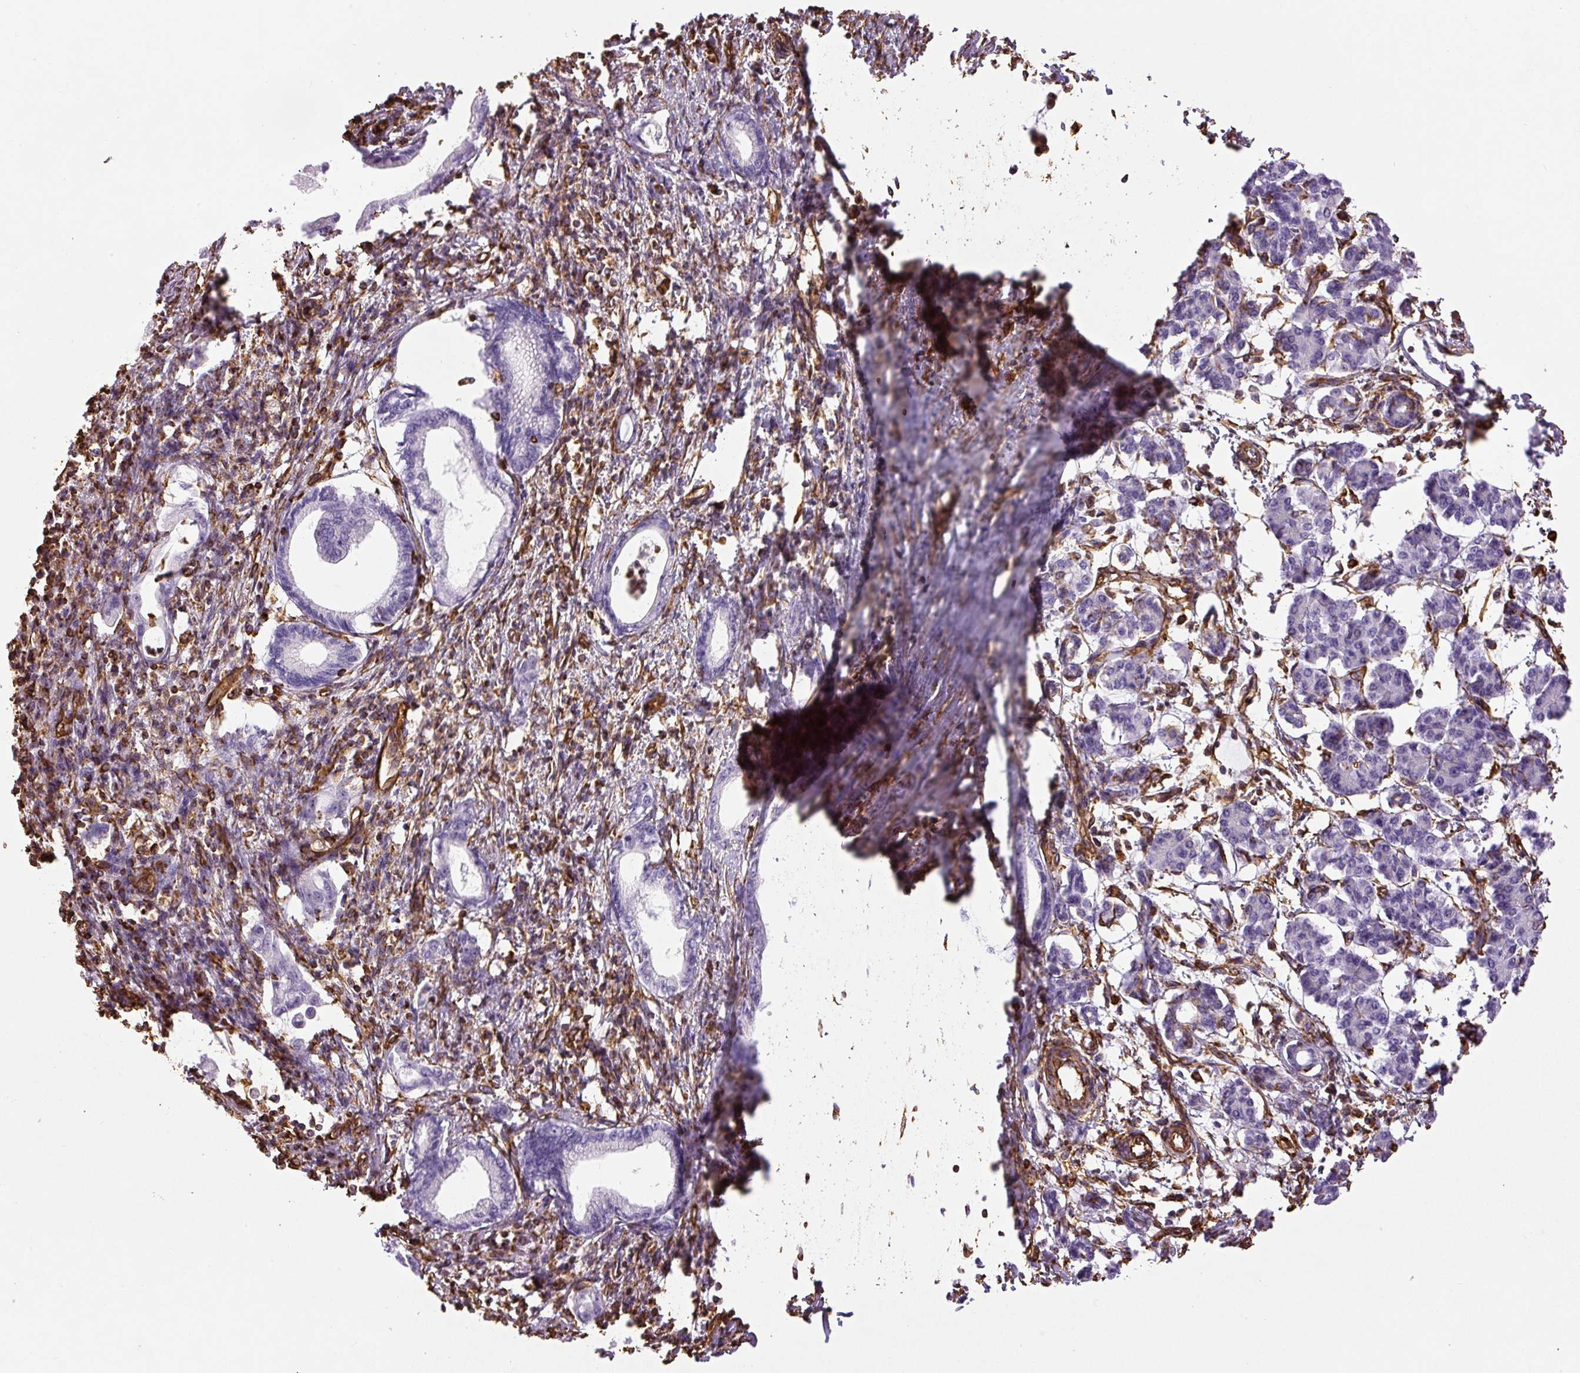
{"staining": {"intensity": "negative", "quantity": "none", "location": "none"}, "tissue": "pancreatic cancer", "cell_type": "Tumor cells", "image_type": "cancer", "snomed": [{"axis": "morphology", "description": "Adenocarcinoma, NOS"}, {"axis": "topography", "description": "Pancreas"}], "caption": "Adenocarcinoma (pancreatic) stained for a protein using immunohistochemistry exhibits no staining tumor cells.", "gene": "VIM", "patient": {"sex": "female", "age": 55}}